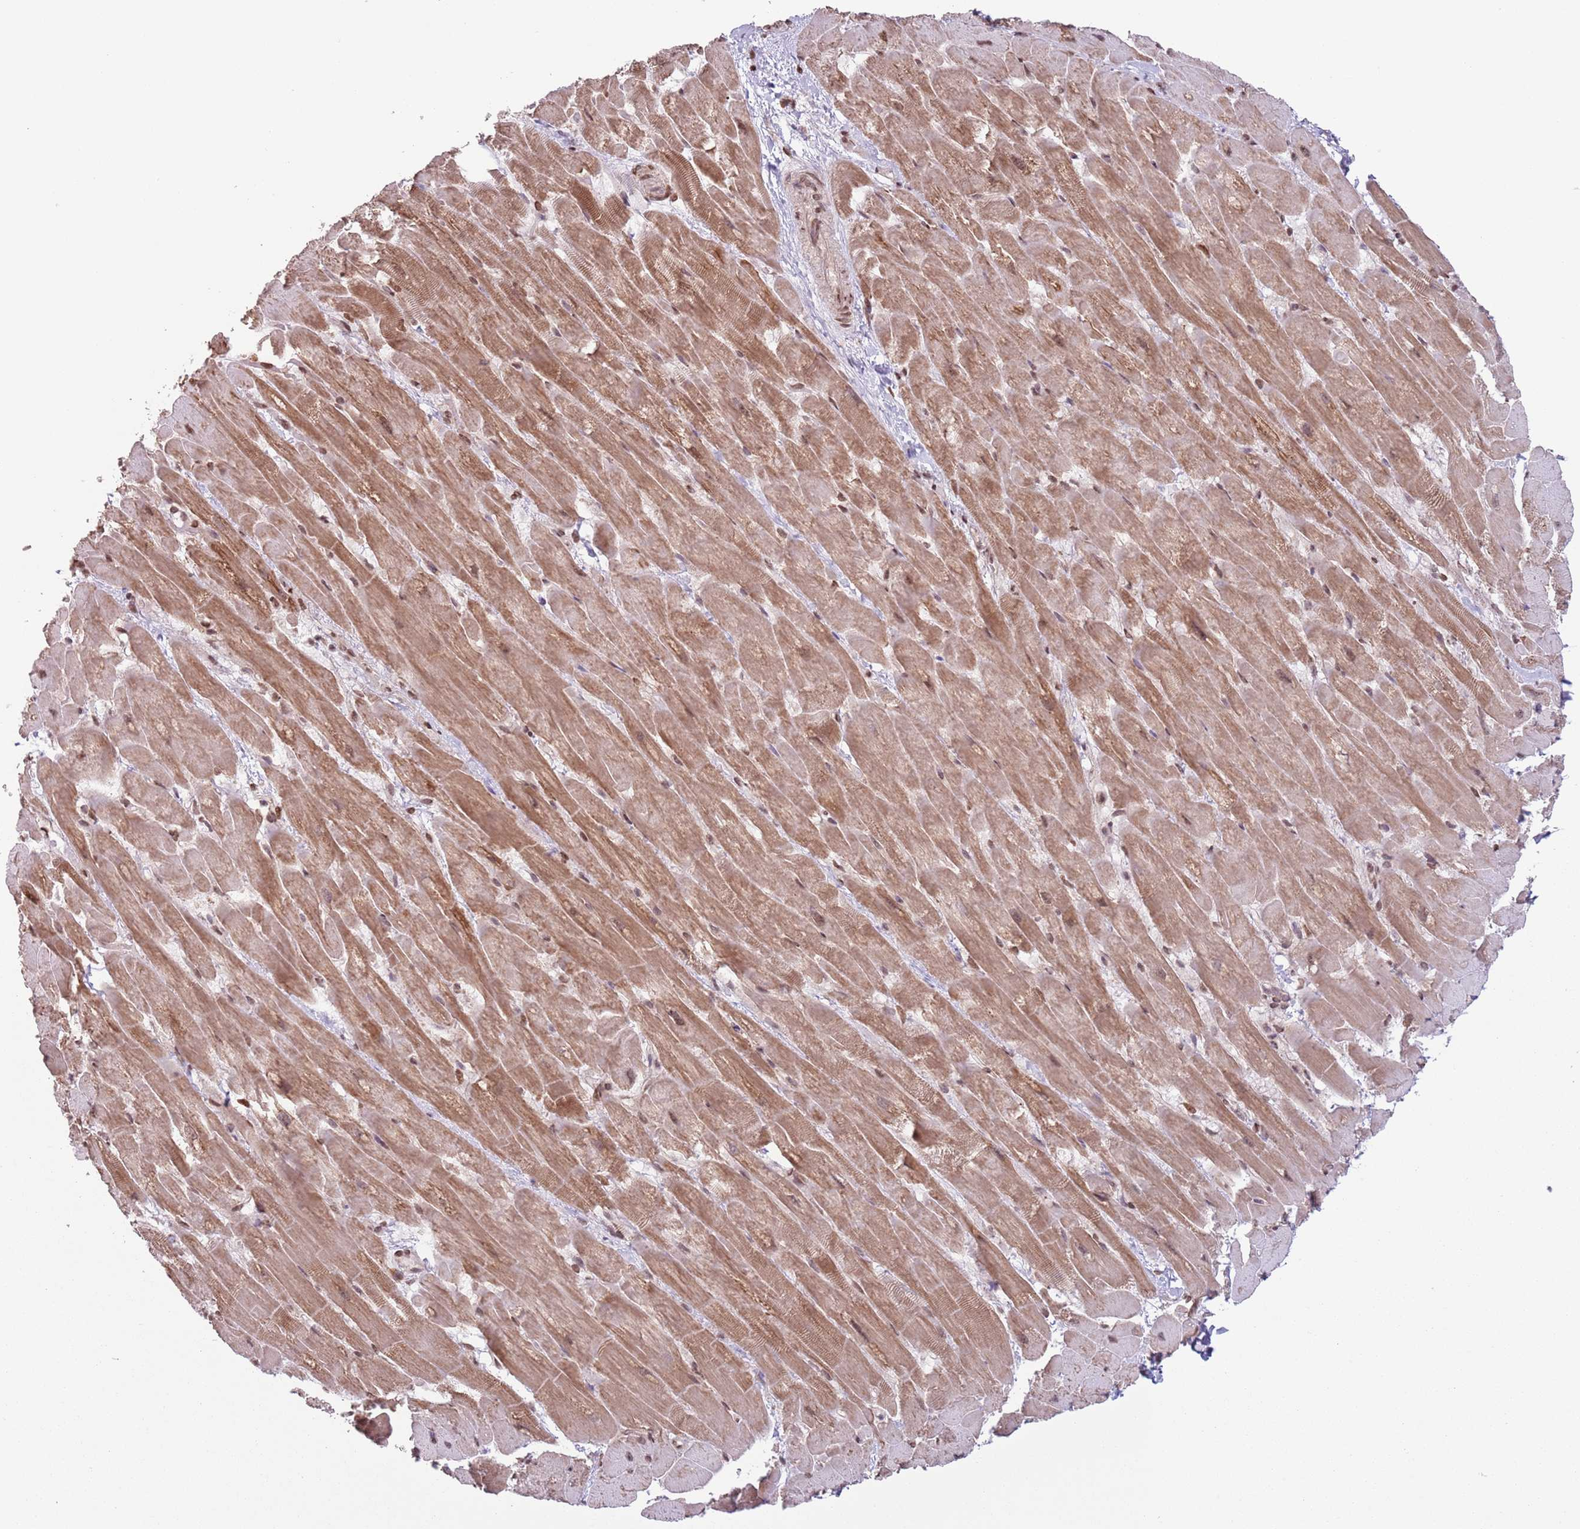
{"staining": {"intensity": "moderate", "quantity": ">75%", "location": "cytoplasmic/membranous,nuclear"}, "tissue": "heart muscle", "cell_type": "Cardiomyocytes", "image_type": "normal", "snomed": [{"axis": "morphology", "description": "Normal tissue, NOS"}, {"axis": "topography", "description": "Heart"}], "caption": "Immunohistochemistry (DAB (3,3'-diaminobenzidine)) staining of benign human heart muscle demonstrates moderate cytoplasmic/membranous,nuclear protein positivity in about >75% of cardiomyocytes. (brown staining indicates protein expression, while blue staining denotes nuclei).", "gene": "SIPA1L3", "patient": {"sex": "male", "age": 37}}